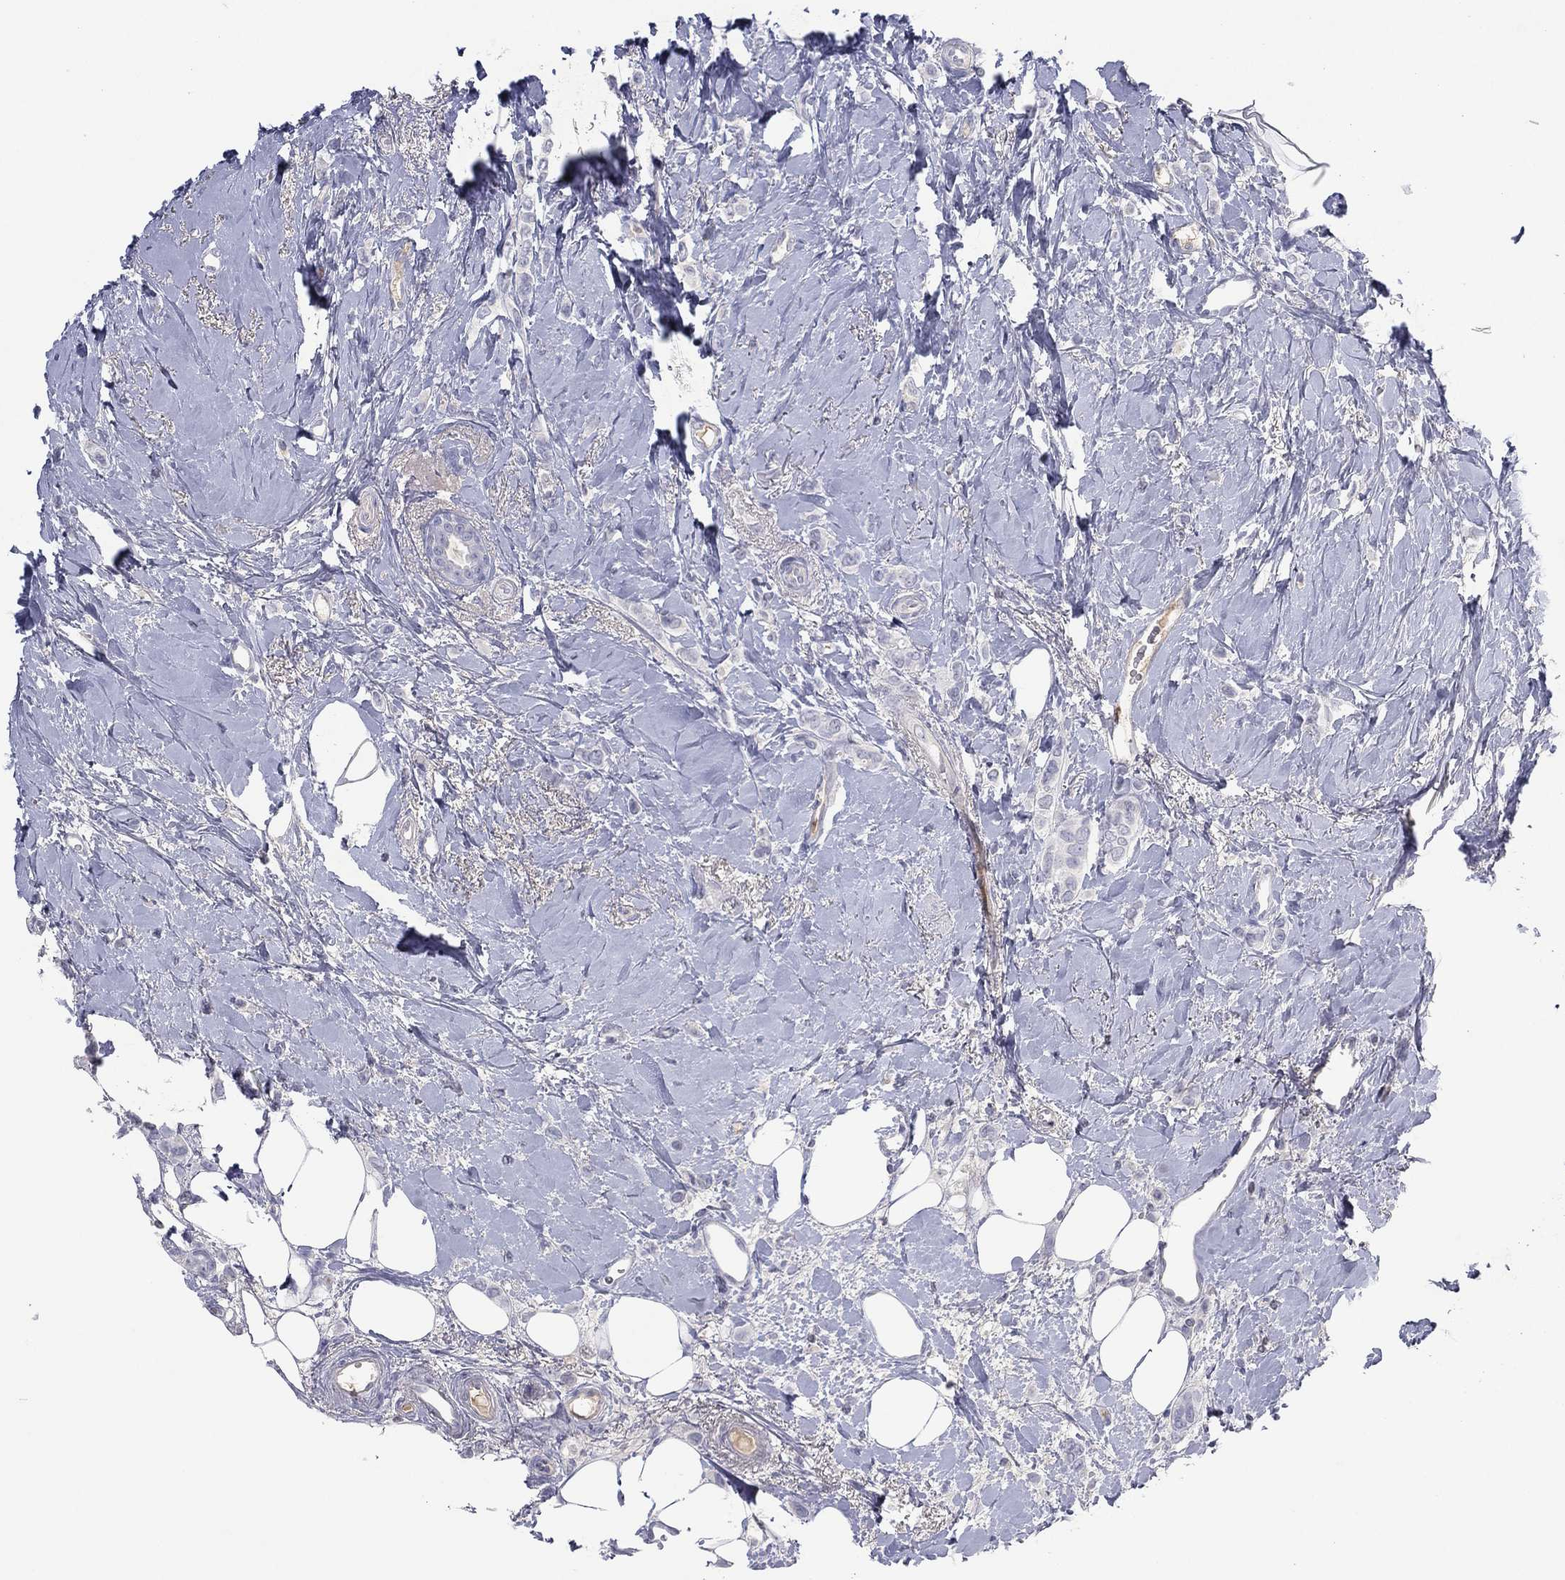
{"staining": {"intensity": "negative", "quantity": "none", "location": "none"}, "tissue": "breast cancer", "cell_type": "Tumor cells", "image_type": "cancer", "snomed": [{"axis": "morphology", "description": "Lobular carcinoma"}, {"axis": "topography", "description": "Breast"}], "caption": "An immunohistochemistry (IHC) image of breast cancer (lobular carcinoma) is shown. There is no staining in tumor cells of breast cancer (lobular carcinoma). Nuclei are stained in blue.", "gene": "CPT1B", "patient": {"sex": "female", "age": 66}}